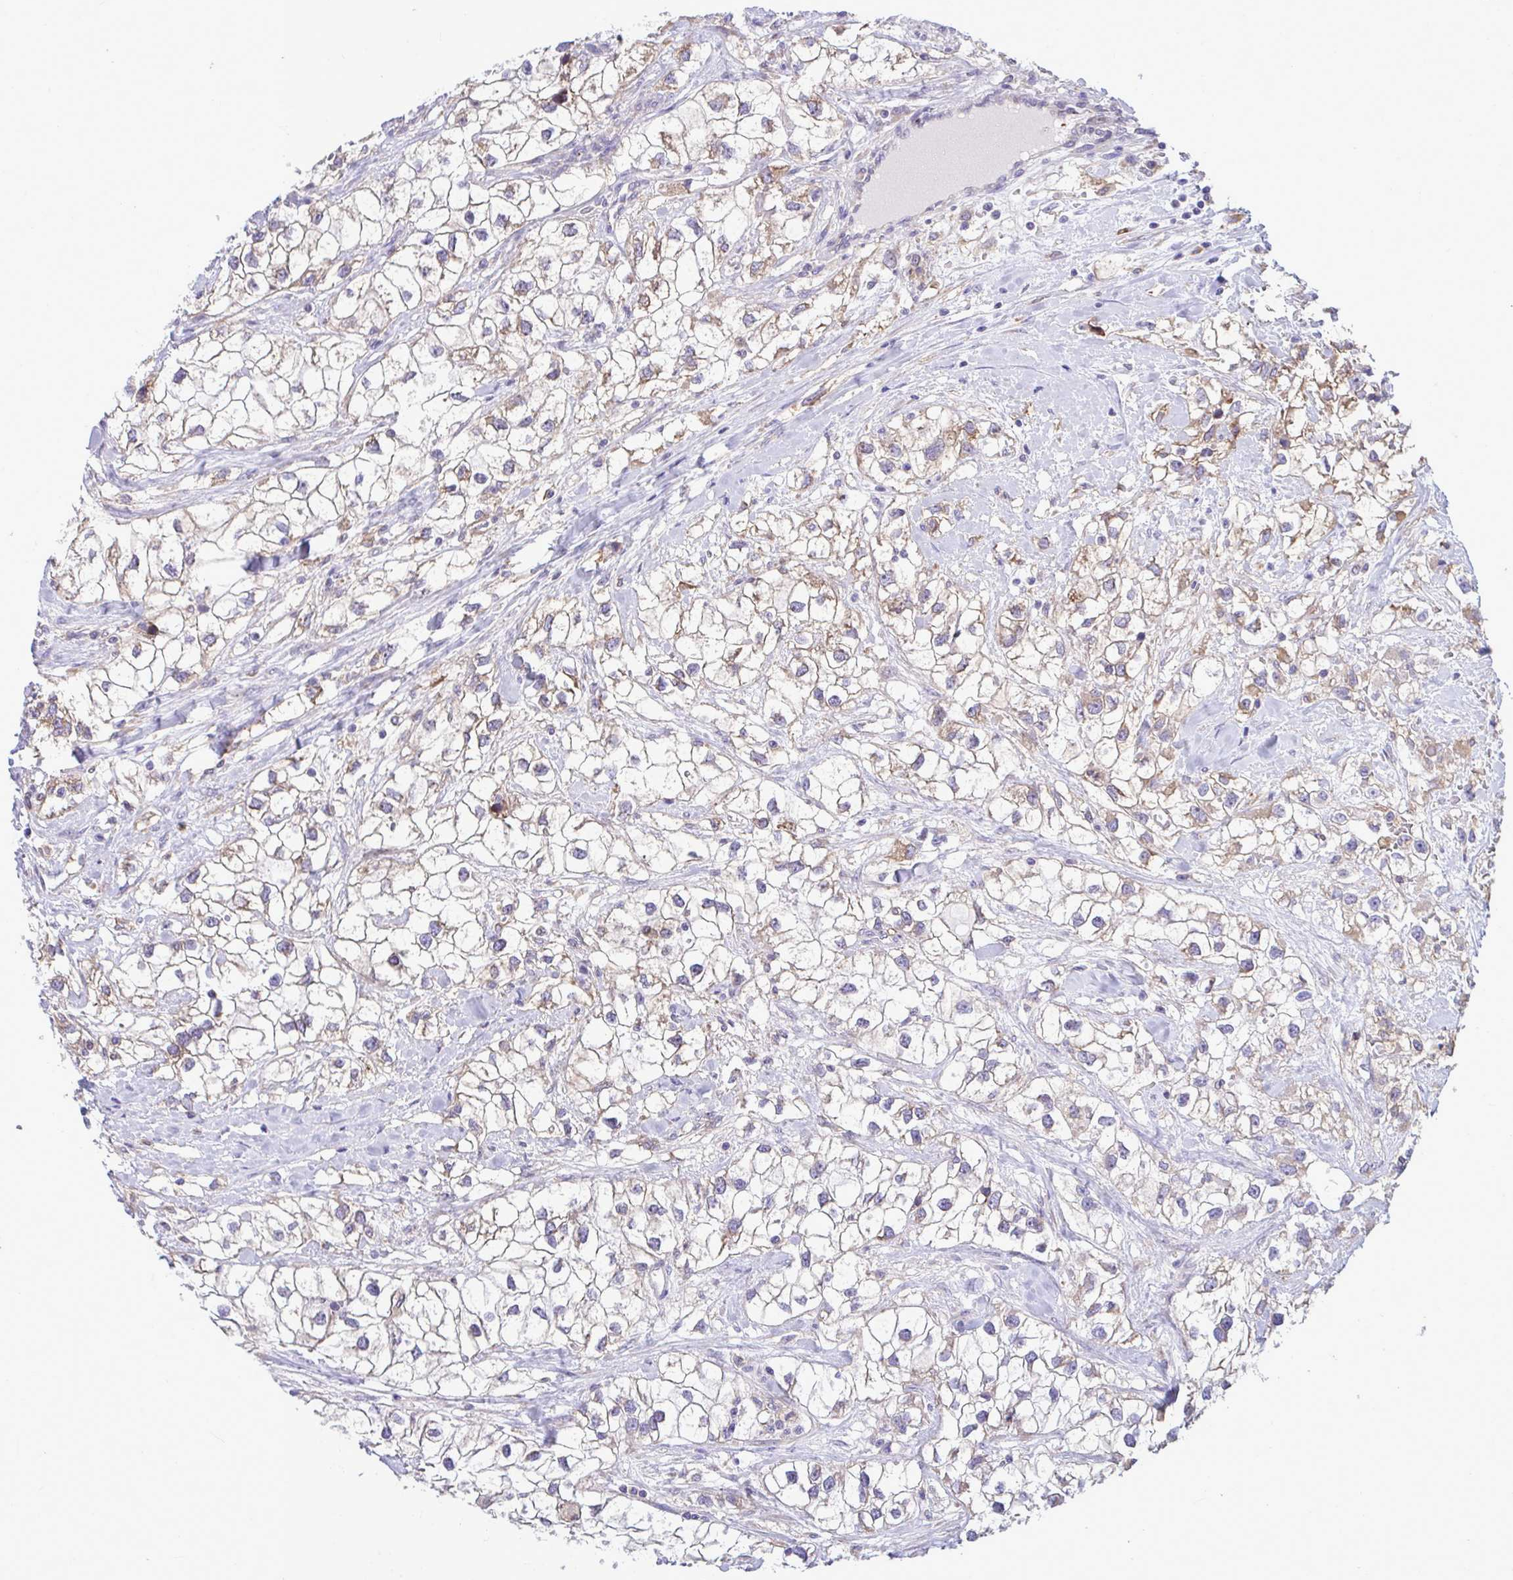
{"staining": {"intensity": "moderate", "quantity": "25%-75%", "location": "cytoplasmic/membranous"}, "tissue": "renal cancer", "cell_type": "Tumor cells", "image_type": "cancer", "snomed": [{"axis": "morphology", "description": "Adenocarcinoma, NOS"}, {"axis": "topography", "description": "Kidney"}], "caption": "Moderate cytoplasmic/membranous protein expression is identified in about 25%-75% of tumor cells in renal cancer (adenocarcinoma).", "gene": "PIGK", "patient": {"sex": "male", "age": 59}}